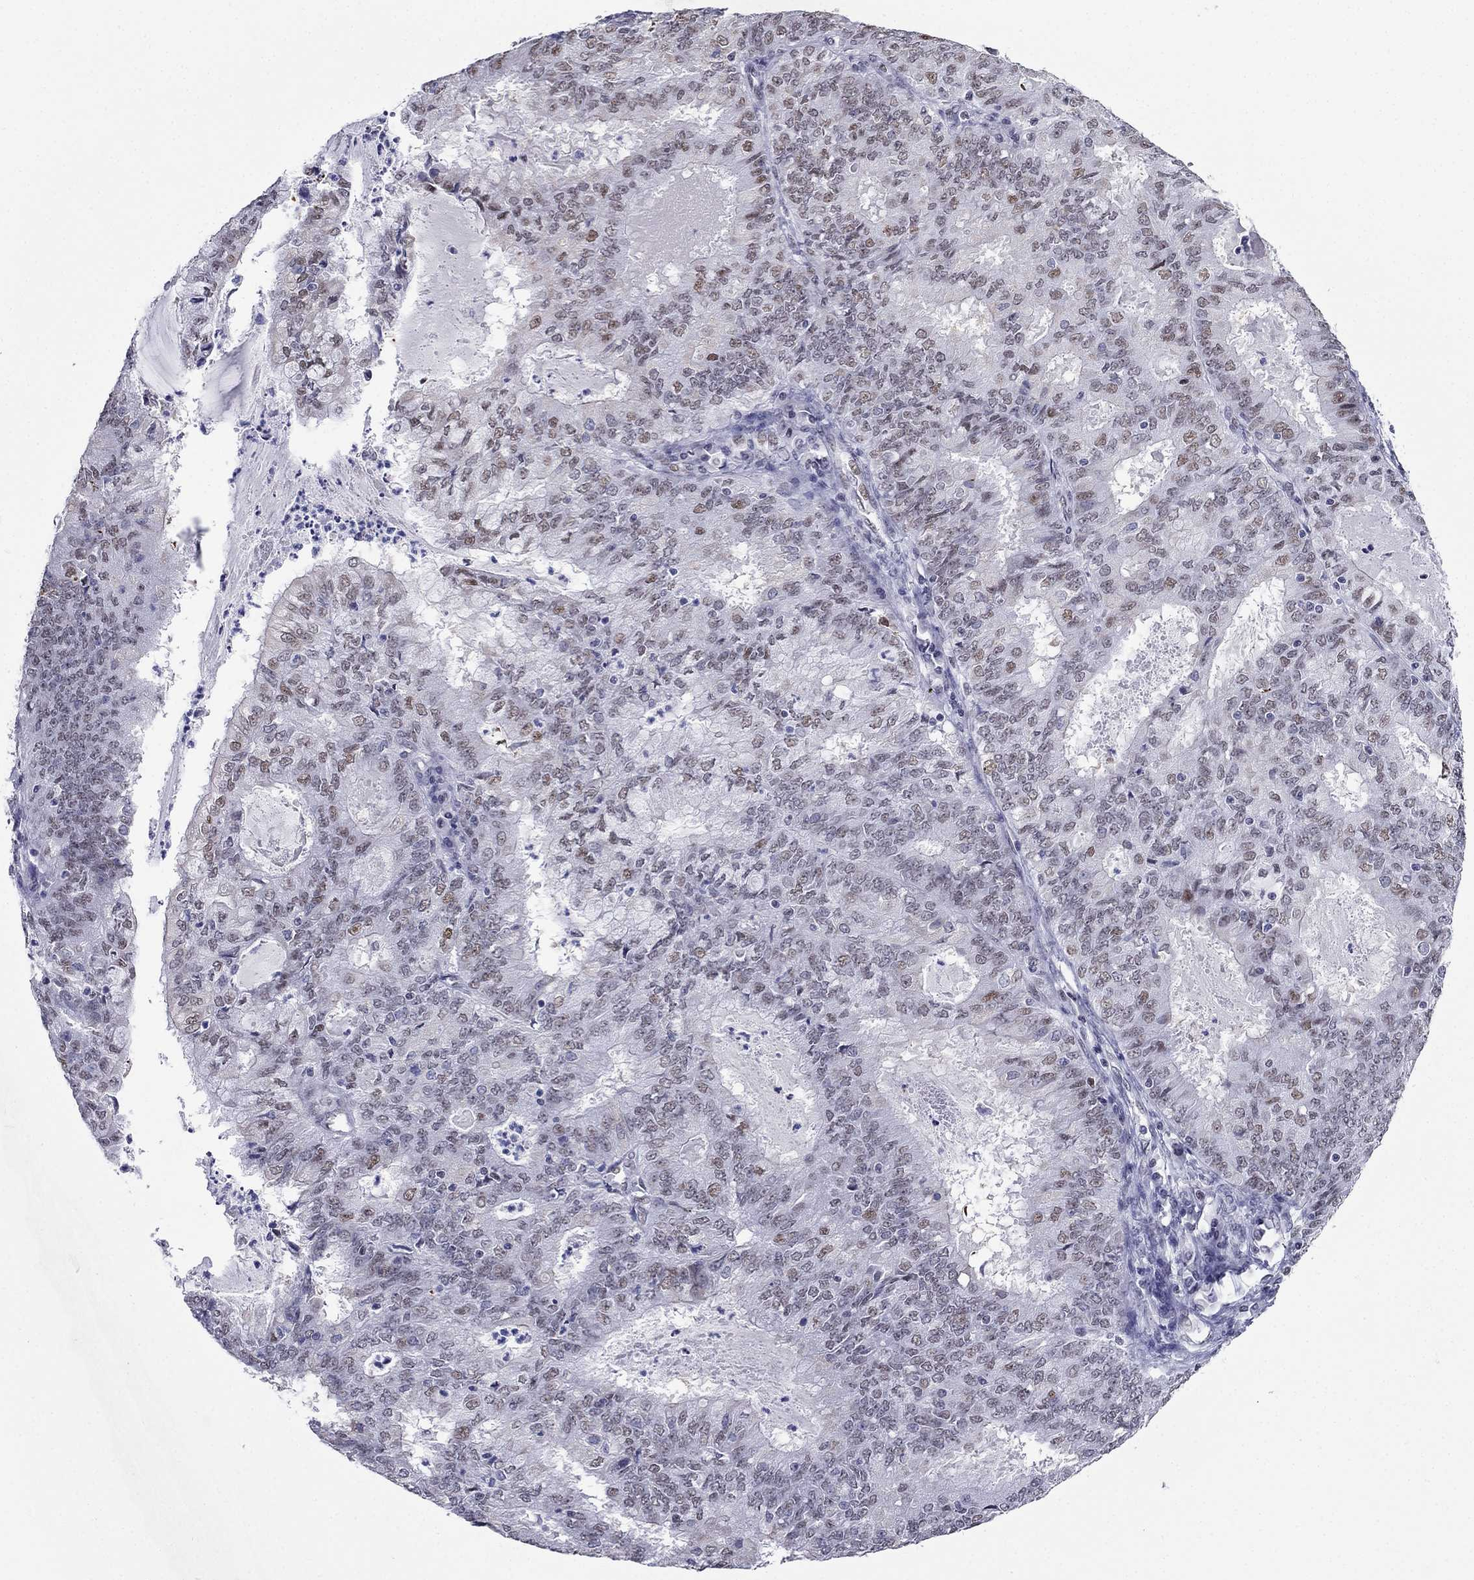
{"staining": {"intensity": "weak", "quantity": "<25%", "location": "nuclear"}, "tissue": "endometrial cancer", "cell_type": "Tumor cells", "image_type": "cancer", "snomed": [{"axis": "morphology", "description": "Adenocarcinoma, NOS"}, {"axis": "topography", "description": "Endometrium"}], "caption": "An immunohistochemistry image of endometrial cancer is shown. There is no staining in tumor cells of endometrial cancer.", "gene": "PPM1G", "patient": {"sex": "female", "age": 57}}